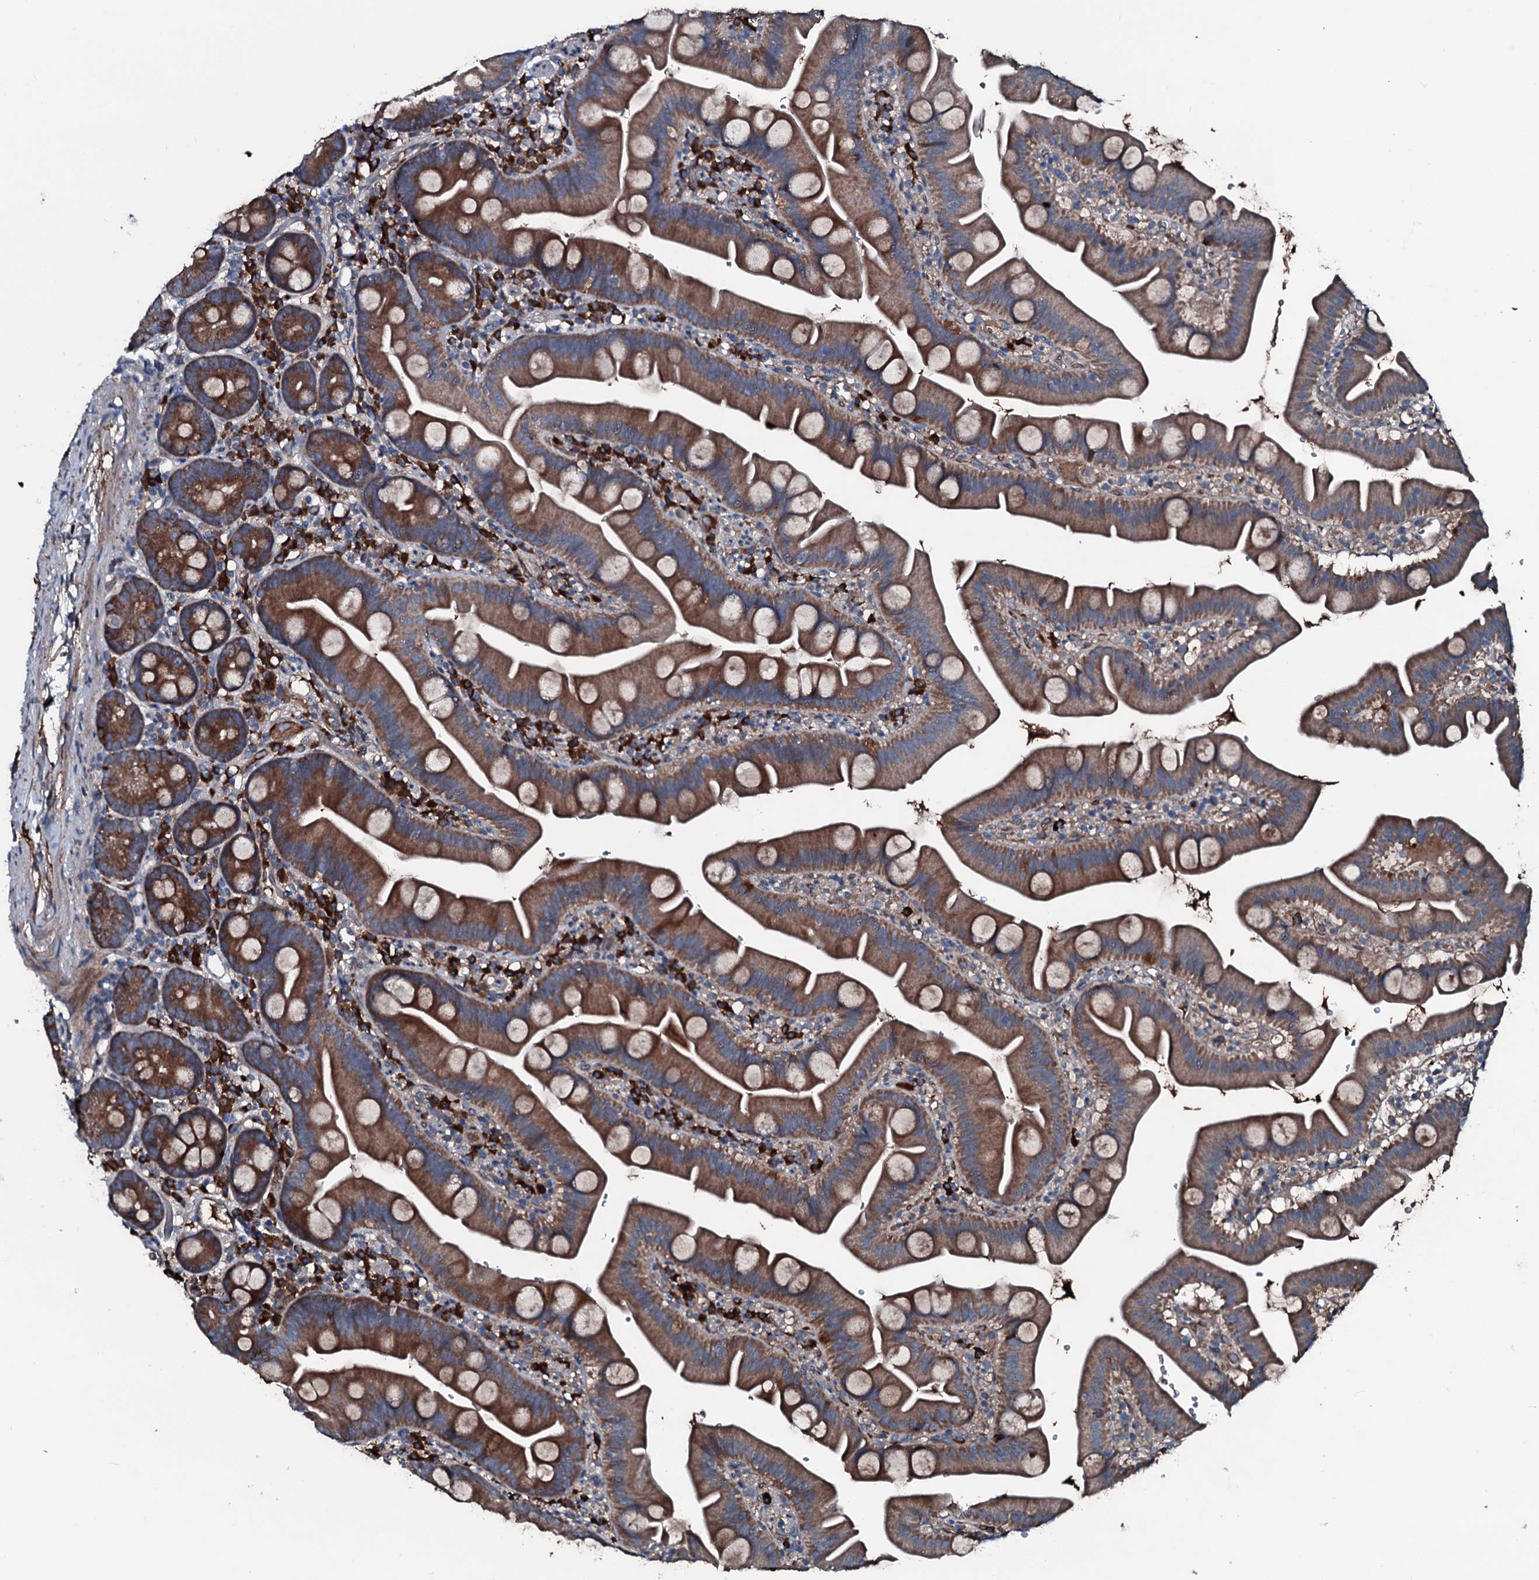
{"staining": {"intensity": "moderate", "quantity": ">75%", "location": "cytoplasmic/membranous"}, "tissue": "small intestine", "cell_type": "Glandular cells", "image_type": "normal", "snomed": [{"axis": "morphology", "description": "Normal tissue, NOS"}, {"axis": "topography", "description": "Small intestine"}], "caption": "Unremarkable small intestine reveals moderate cytoplasmic/membranous positivity in about >75% of glandular cells The staining was performed using DAB (3,3'-diaminobenzidine), with brown indicating positive protein expression. Nuclei are stained blue with hematoxylin..", "gene": "AARS1", "patient": {"sex": "female", "age": 68}}